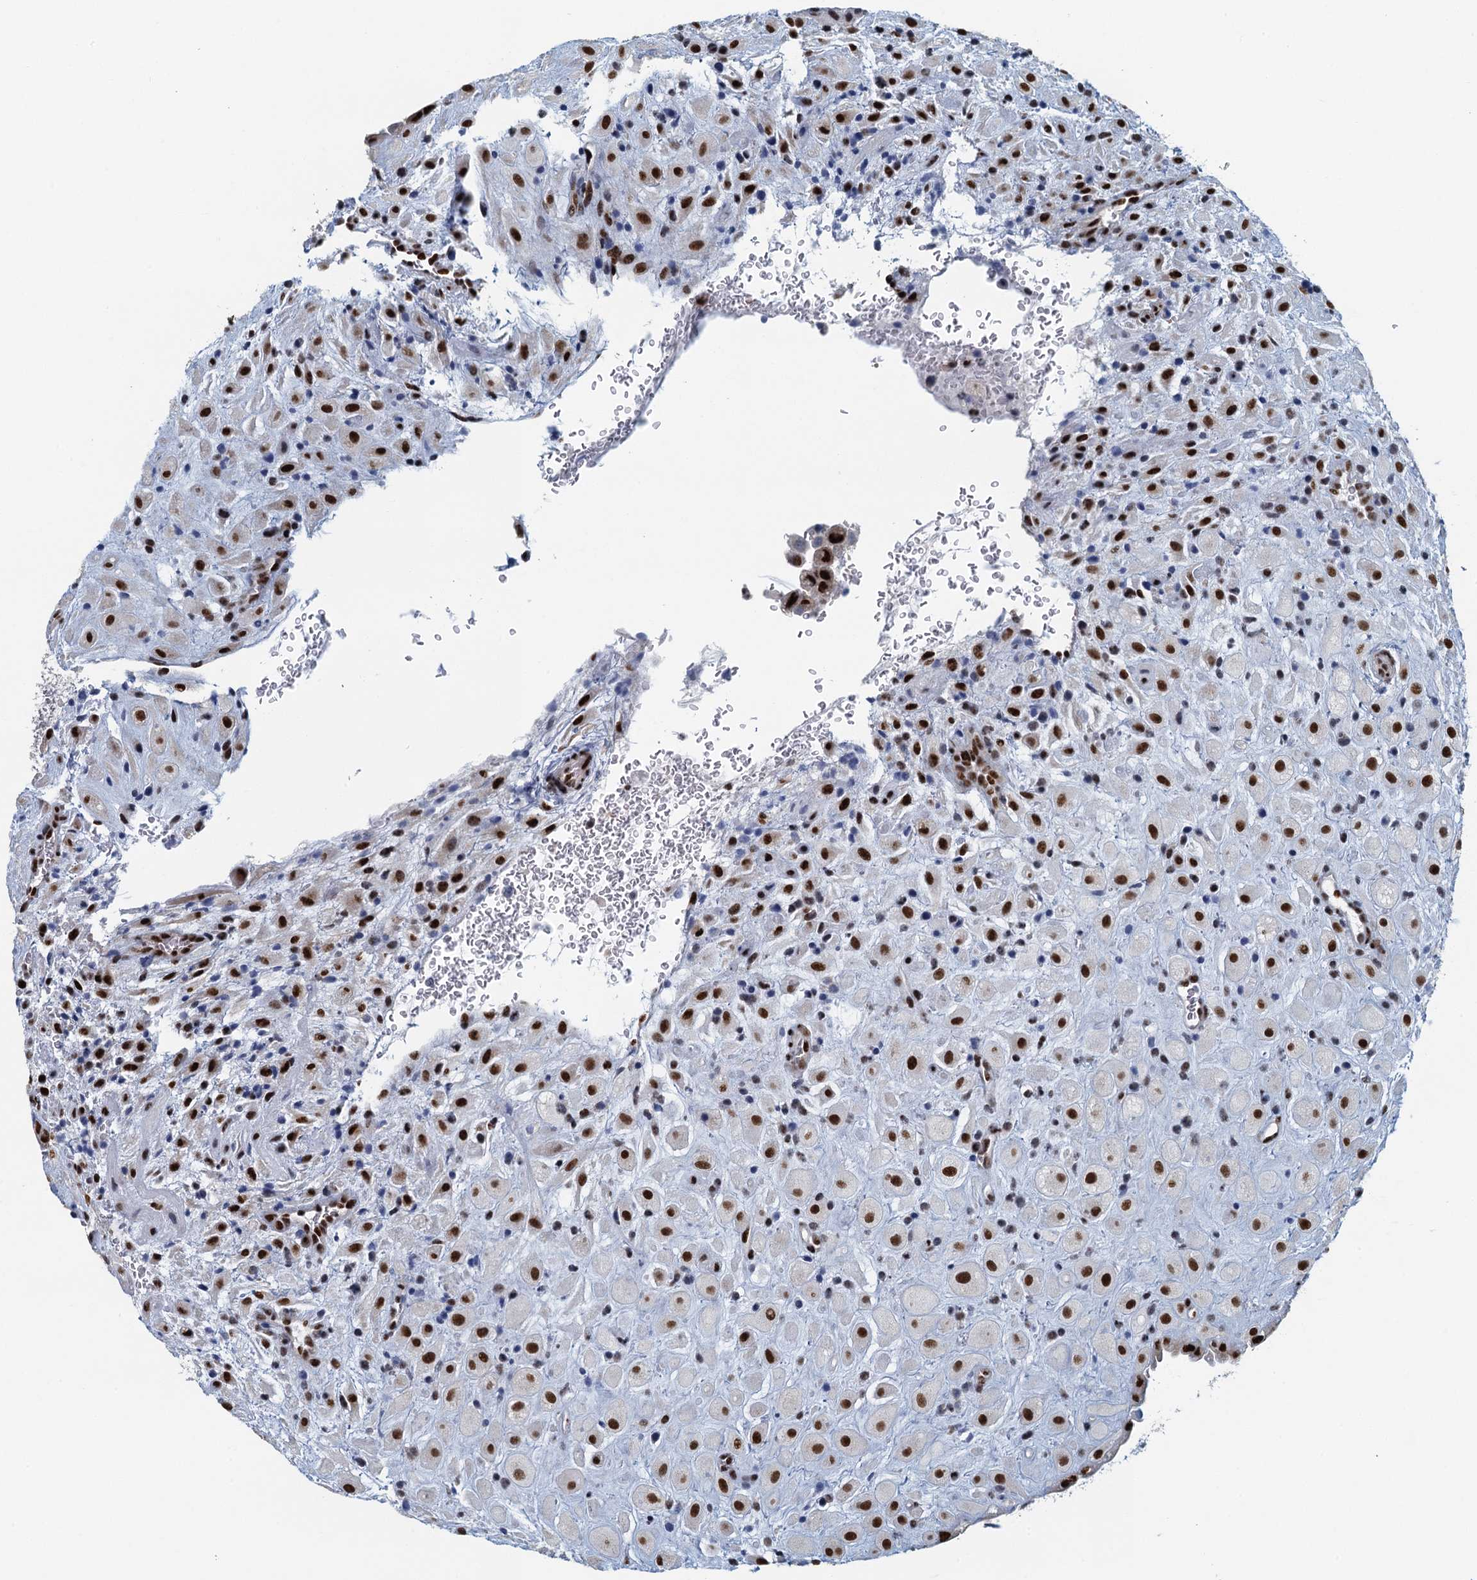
{"staining": {"intensity": "strong", "quantity": ">75%", "location": "nuclear"}, "tissue": "placenta", "cell_type": "Decidual cells", "image_type": "normal", "snomed": [{"axis": "morphology", "description": "Normal tissue, NOS"}, {"axis": "topography", "description": "Placenta"}], "caption": "Immunohistochemistry (IHC) histopathology image of unremarkable human placenta stained for a protein (brown), which exhibits high levels of strong nuclear positivity in about >75% of decidual cells.", "gene": "TTLL9", "patient": {"sex": "female", "age": 35}}